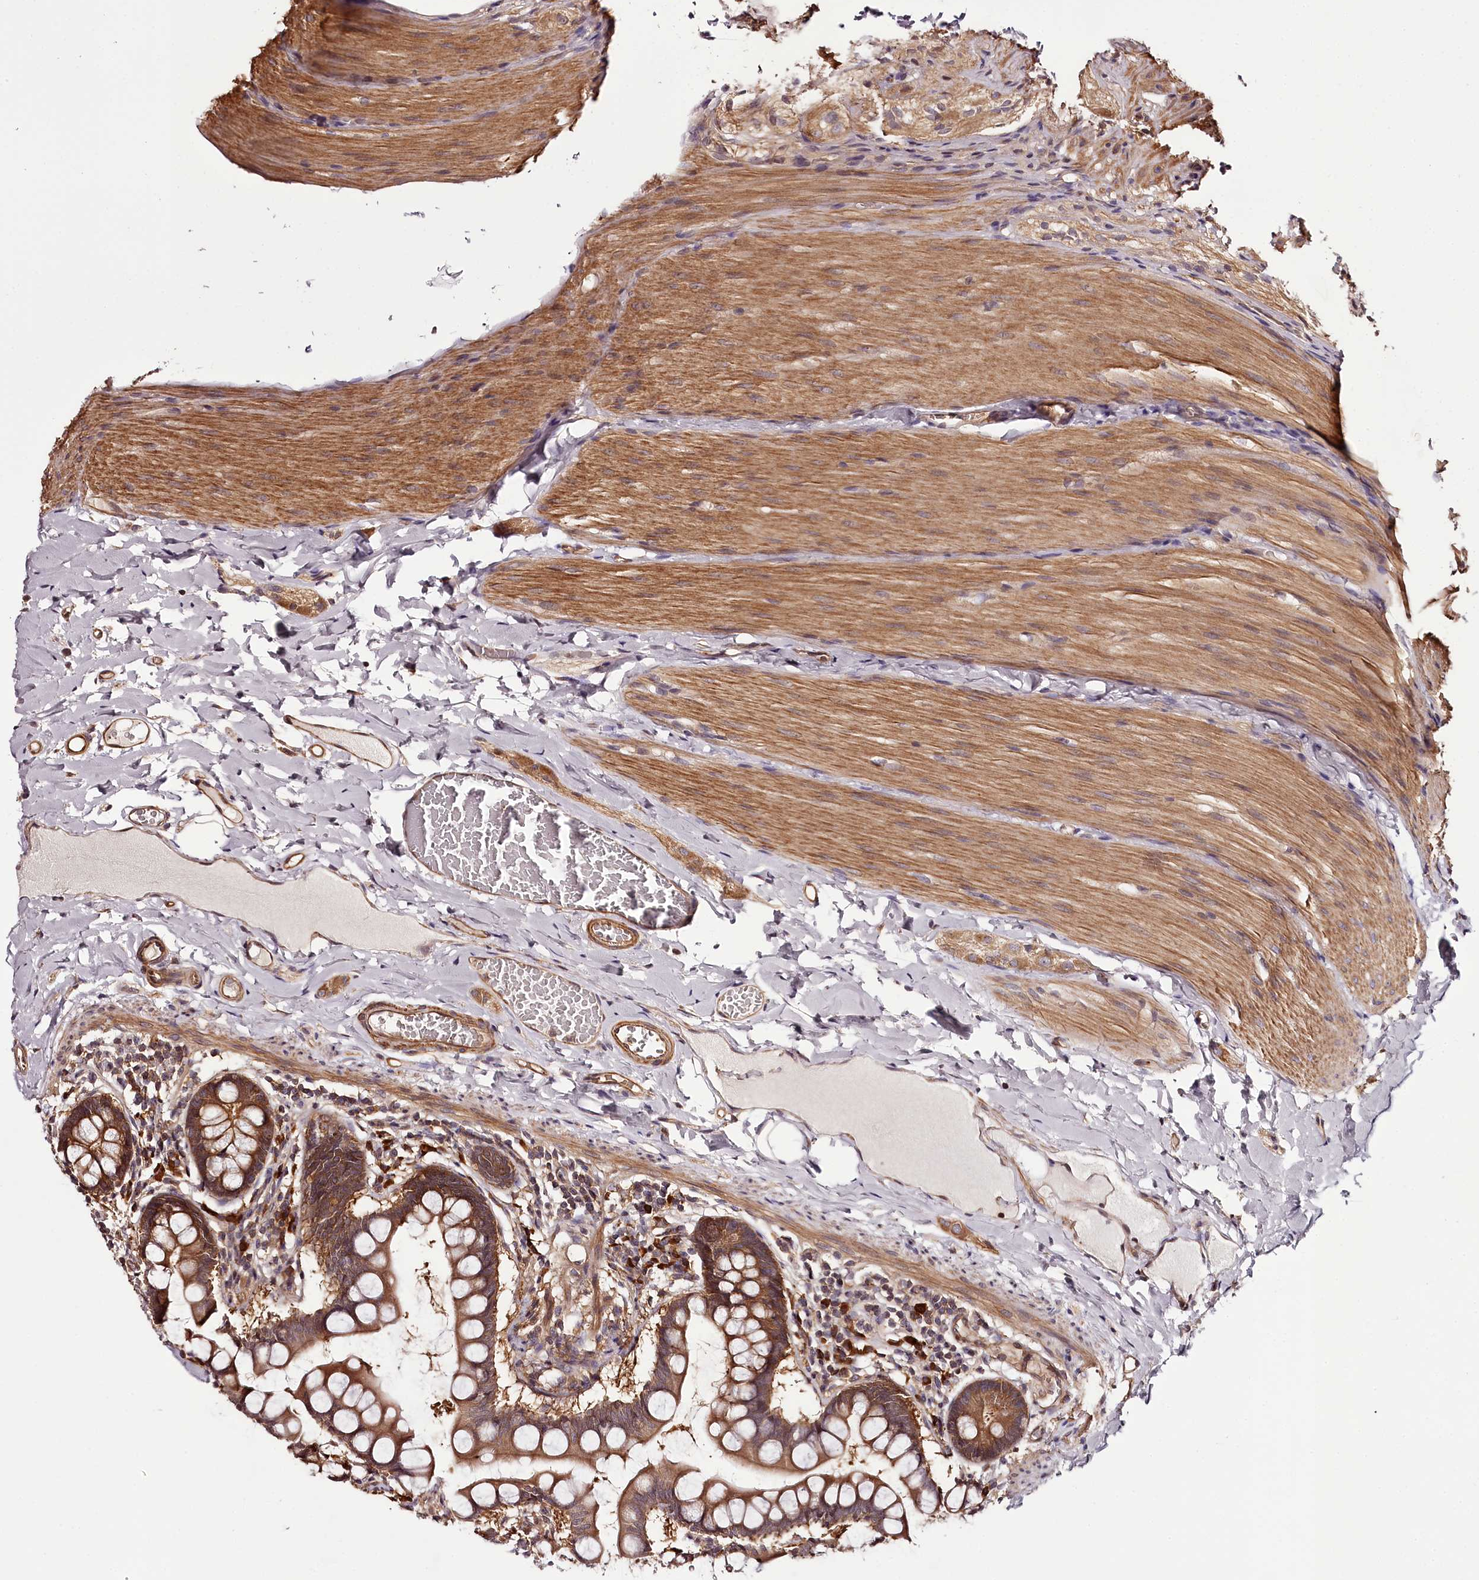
{"staining": {"intensity": "moderate", "quantity": ">75%", "location": "cytoplasmic/membranous"}, "tissue": "small intestine", "cell_type": "Glandular cells", "image_type": "normal", "snomed": [{"axis": "morphology", "description": "Normal tissue, NOS"}, {"axis": "topography", "description": "Small intestine"}], "caption": "High-power microscopy captured an immunohistochemistry (IHC) histopathology image of unremarkable small intestine, revealing moderate cytoplasmic/membranous positivity in approximately >75% of glandular cells.", "gene": "TARS1", "patient": {"sex": "male", "age": 41}}